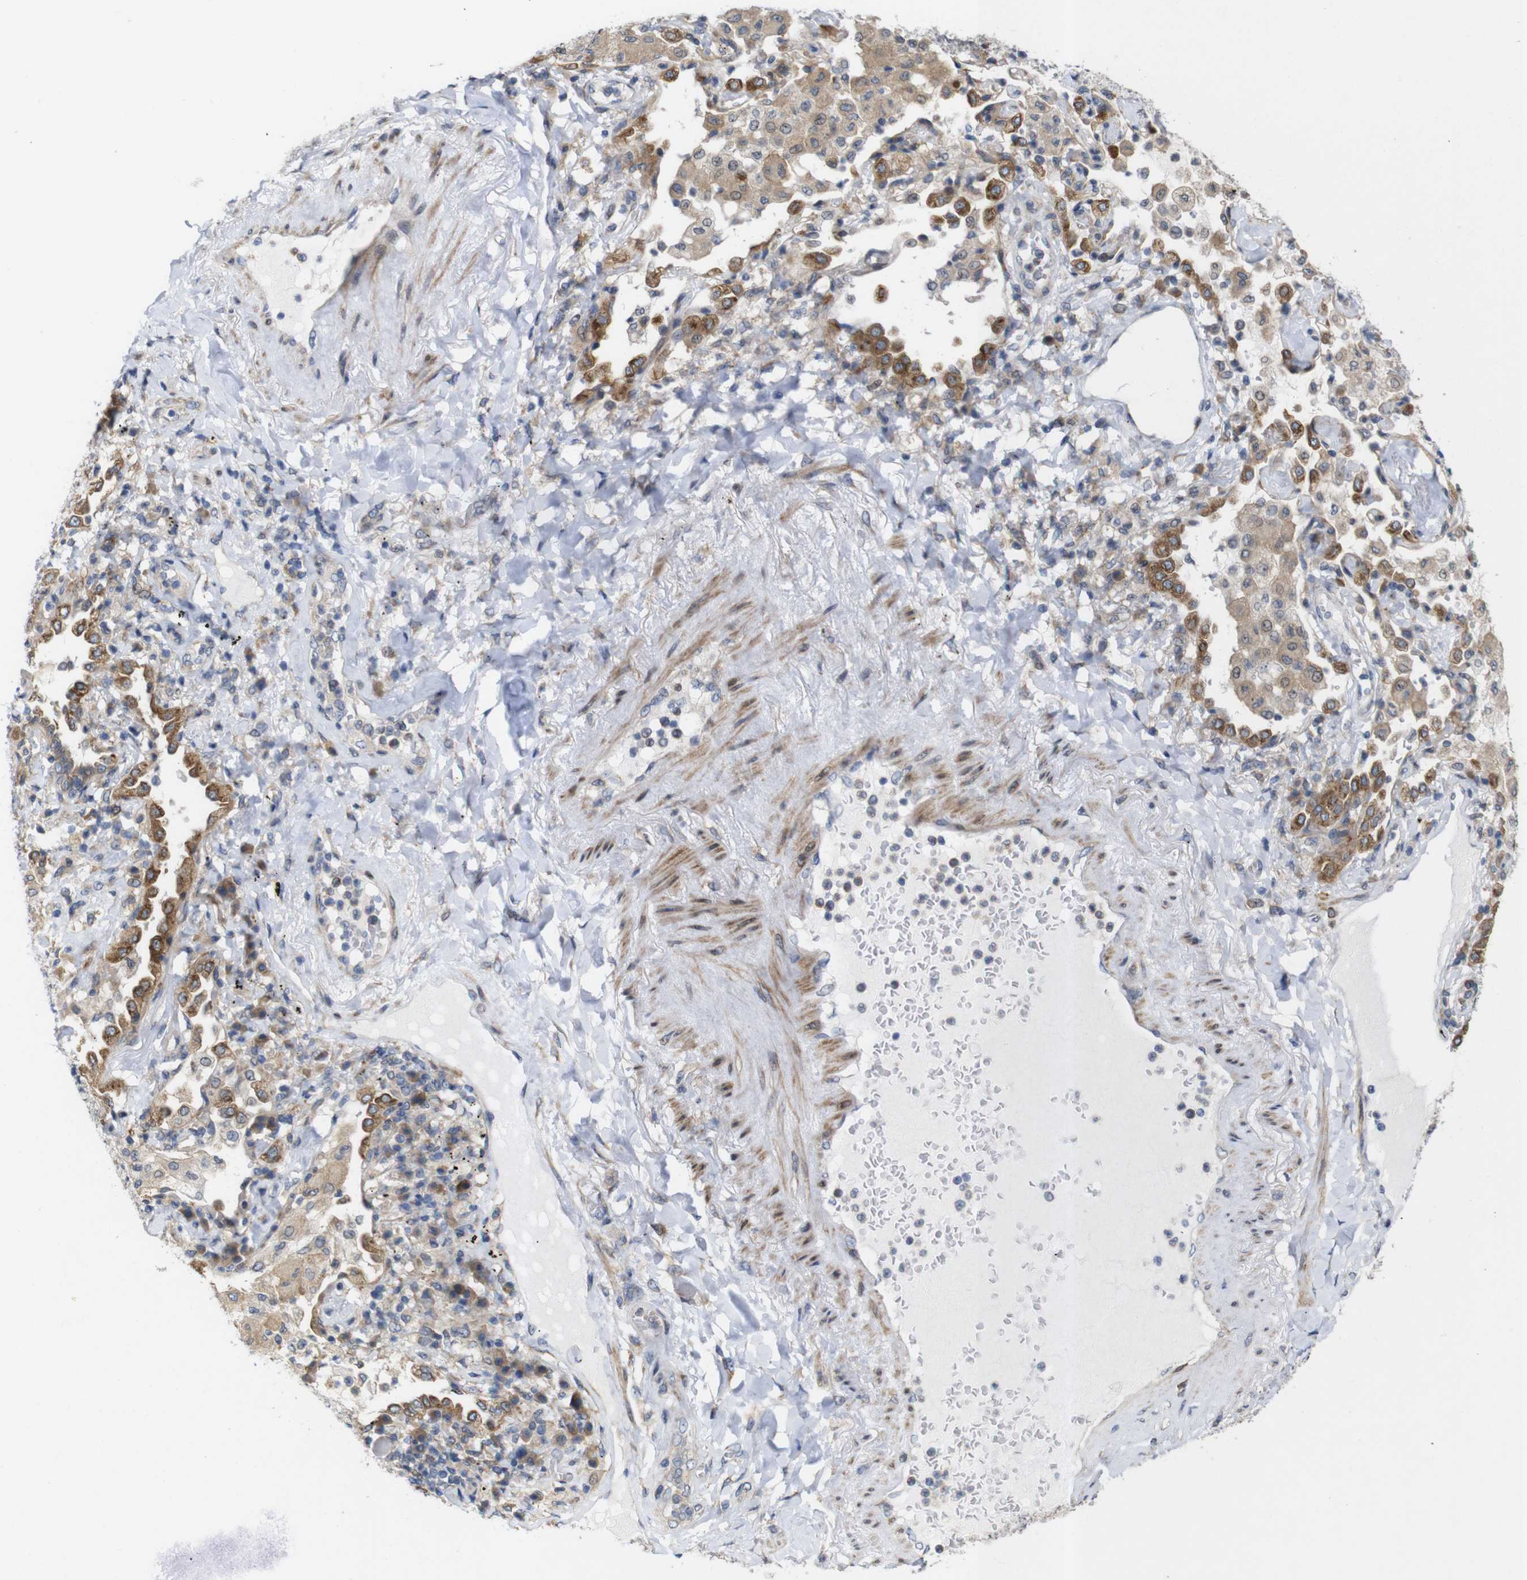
{"staining": {"intensity": "moderate", "quantity": ">75%", "location": "cytoplasmic/membranous"}, "tissue": "lung cancer", "cell_type": "Tumor cells", "image_type": "cancer", "snomed": [{"axis": "morphology", "description": "Normal tissue, NOS"}, {"axis": "morphology", "description": "Adenocarcinoma, NOS"}, {"axis": "topography", "description": "Bronchus"}, {"axis": "topography", "description": "Lung"}], "caption": "Immunohistochemical staining of human lung cancer displays medium levels of moderate cytoplasmic/membranous staining in about >75% of tumor cells.", "gene": "P3H2", "patient": {"sex": "female", "age": 70}}